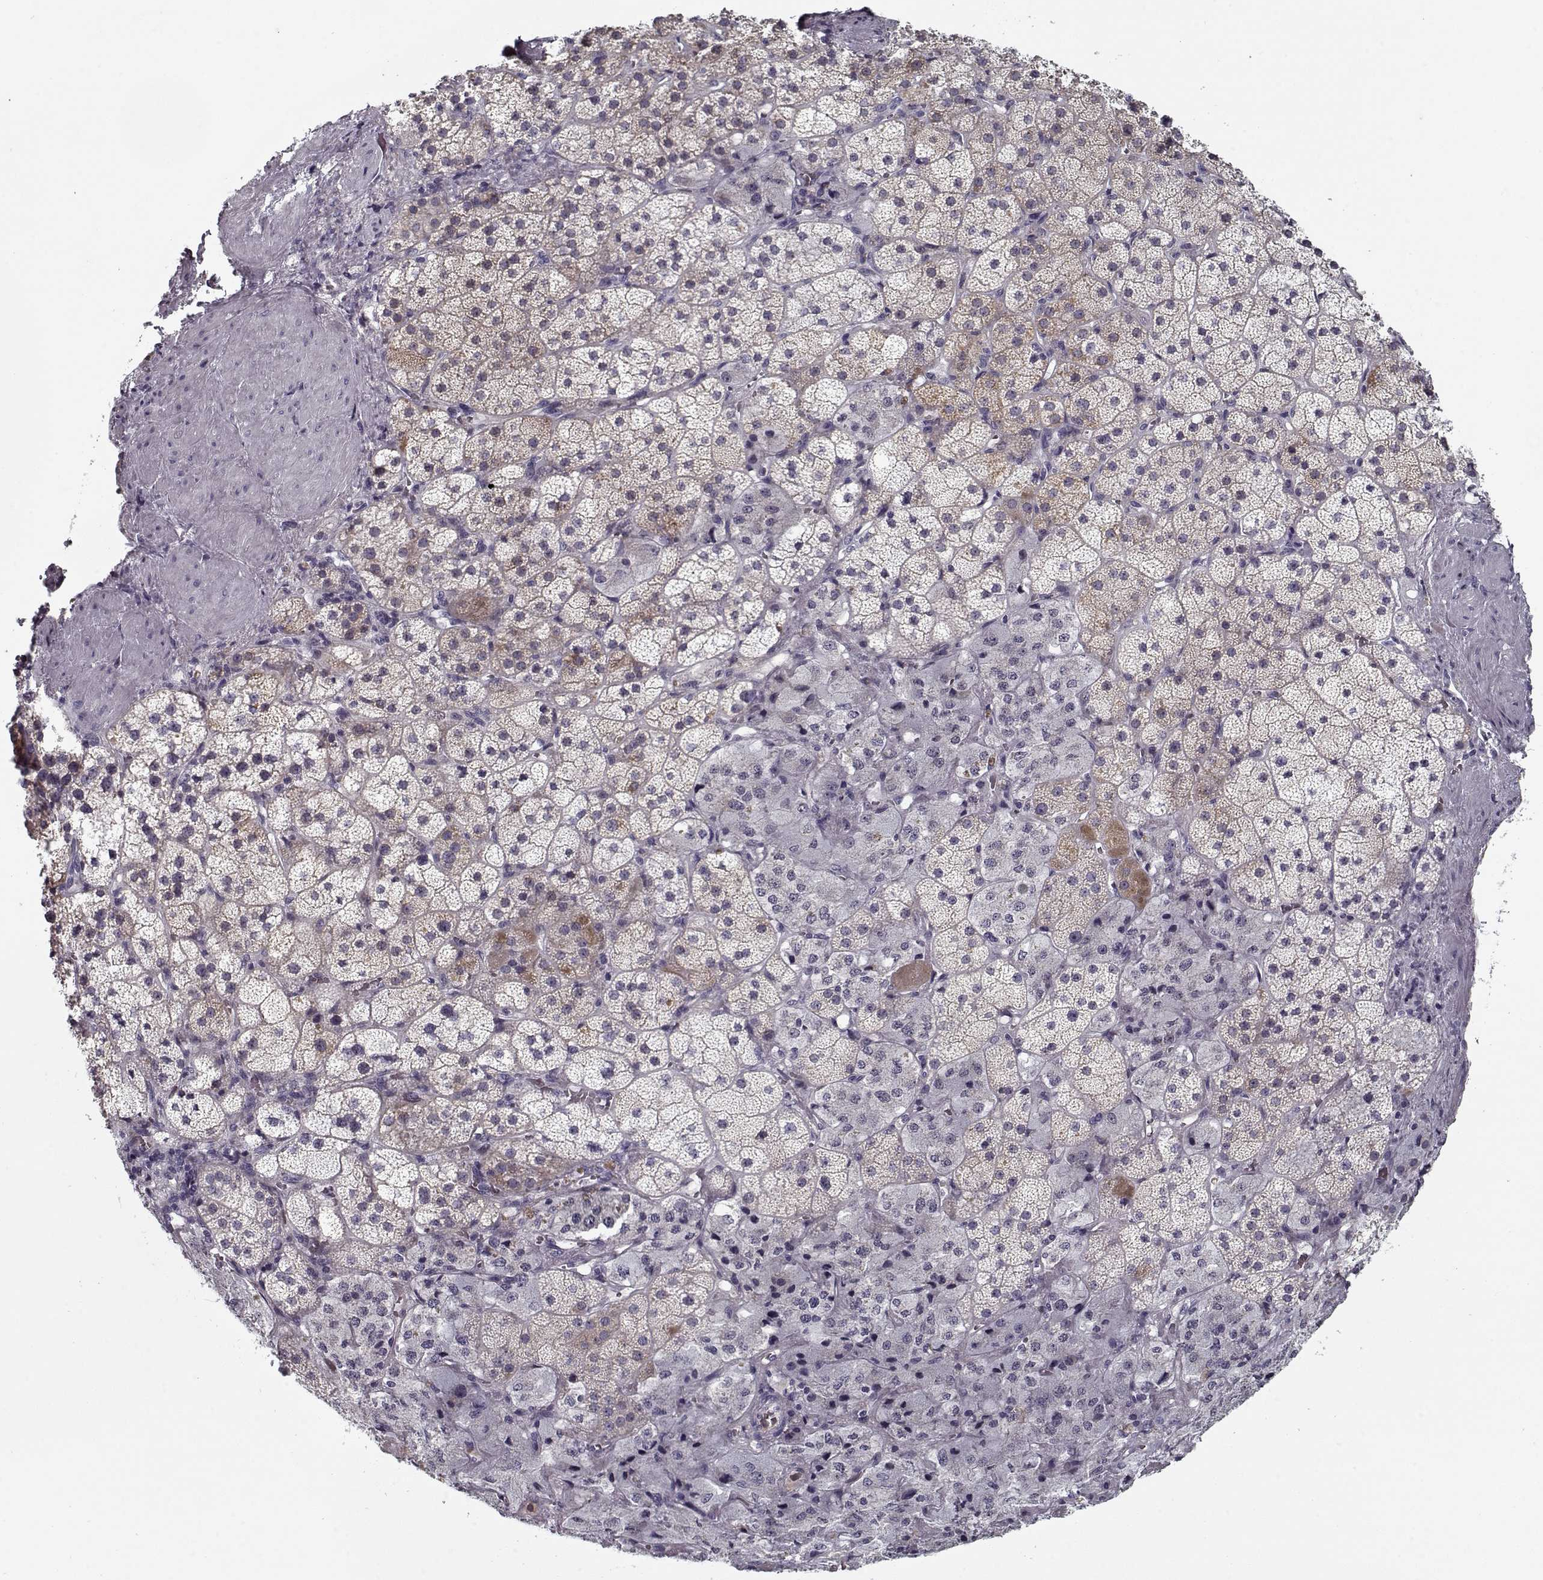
{"staining": {"intensity": "moderate", "quantity": "<25%", "location": "cytoplasmic/membranous"}, "tissue": "adrenal gland", "cell_type": "Glandular cells", "image_type": "normal", "snomed": [{"axis": "morphology", "description": "Normal tissue, NOS"}, {"axis": "topography", "description": "Adrenal gland"}], "caption": "High-power microscopy captured an IHC photomicrograph of benign adrenal gland, revealing moderate cytoplasmic/membranous staining in approximately <25% of glandular cells. (DAB (3,3'-diaminobenzidine) IHC, brown staining for protein, blue staining for nuclei).", "gene": "DDX25", "patient": {"sex": "male", "age": 57}}